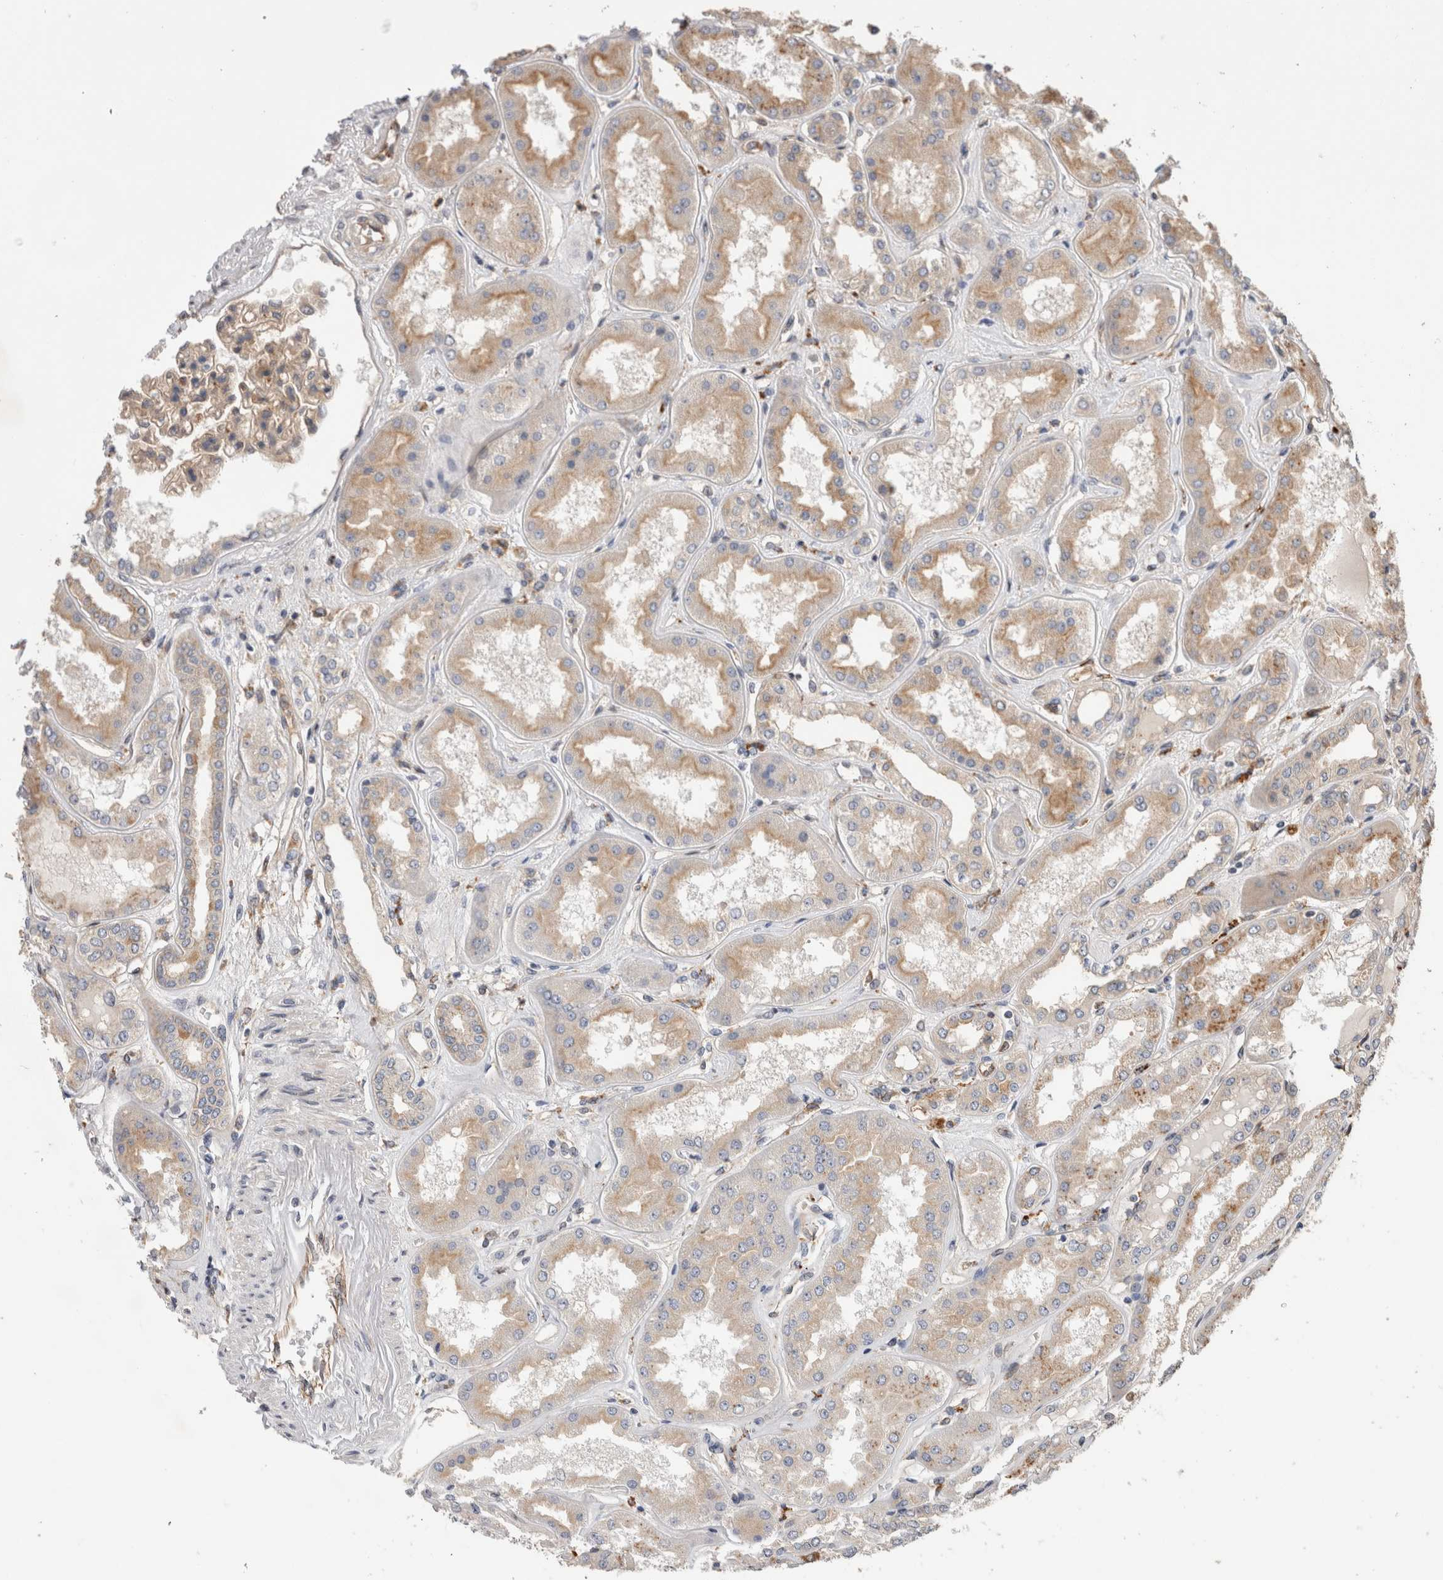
{"staining": {"intensity": "moderate", "quantity": ">75%", "location": "cytoplasmic/membranous"}, "tissue": "kidney", "cell_type": "Cells in glomeruli", "image_type": "normal", "snomed": [{"axis": "morphology", "description": "Normal tissue, NOS"}, {"axis": "topography", "description": "Kidney"}], "caption": "Cells in glomeruli display medium levels of moderate cytoplasmic/membranous expression in about >75% of cells in unremarkable kidney.", "gene": "BNIP2", "patient": {"sex": "female", "age": 56}}